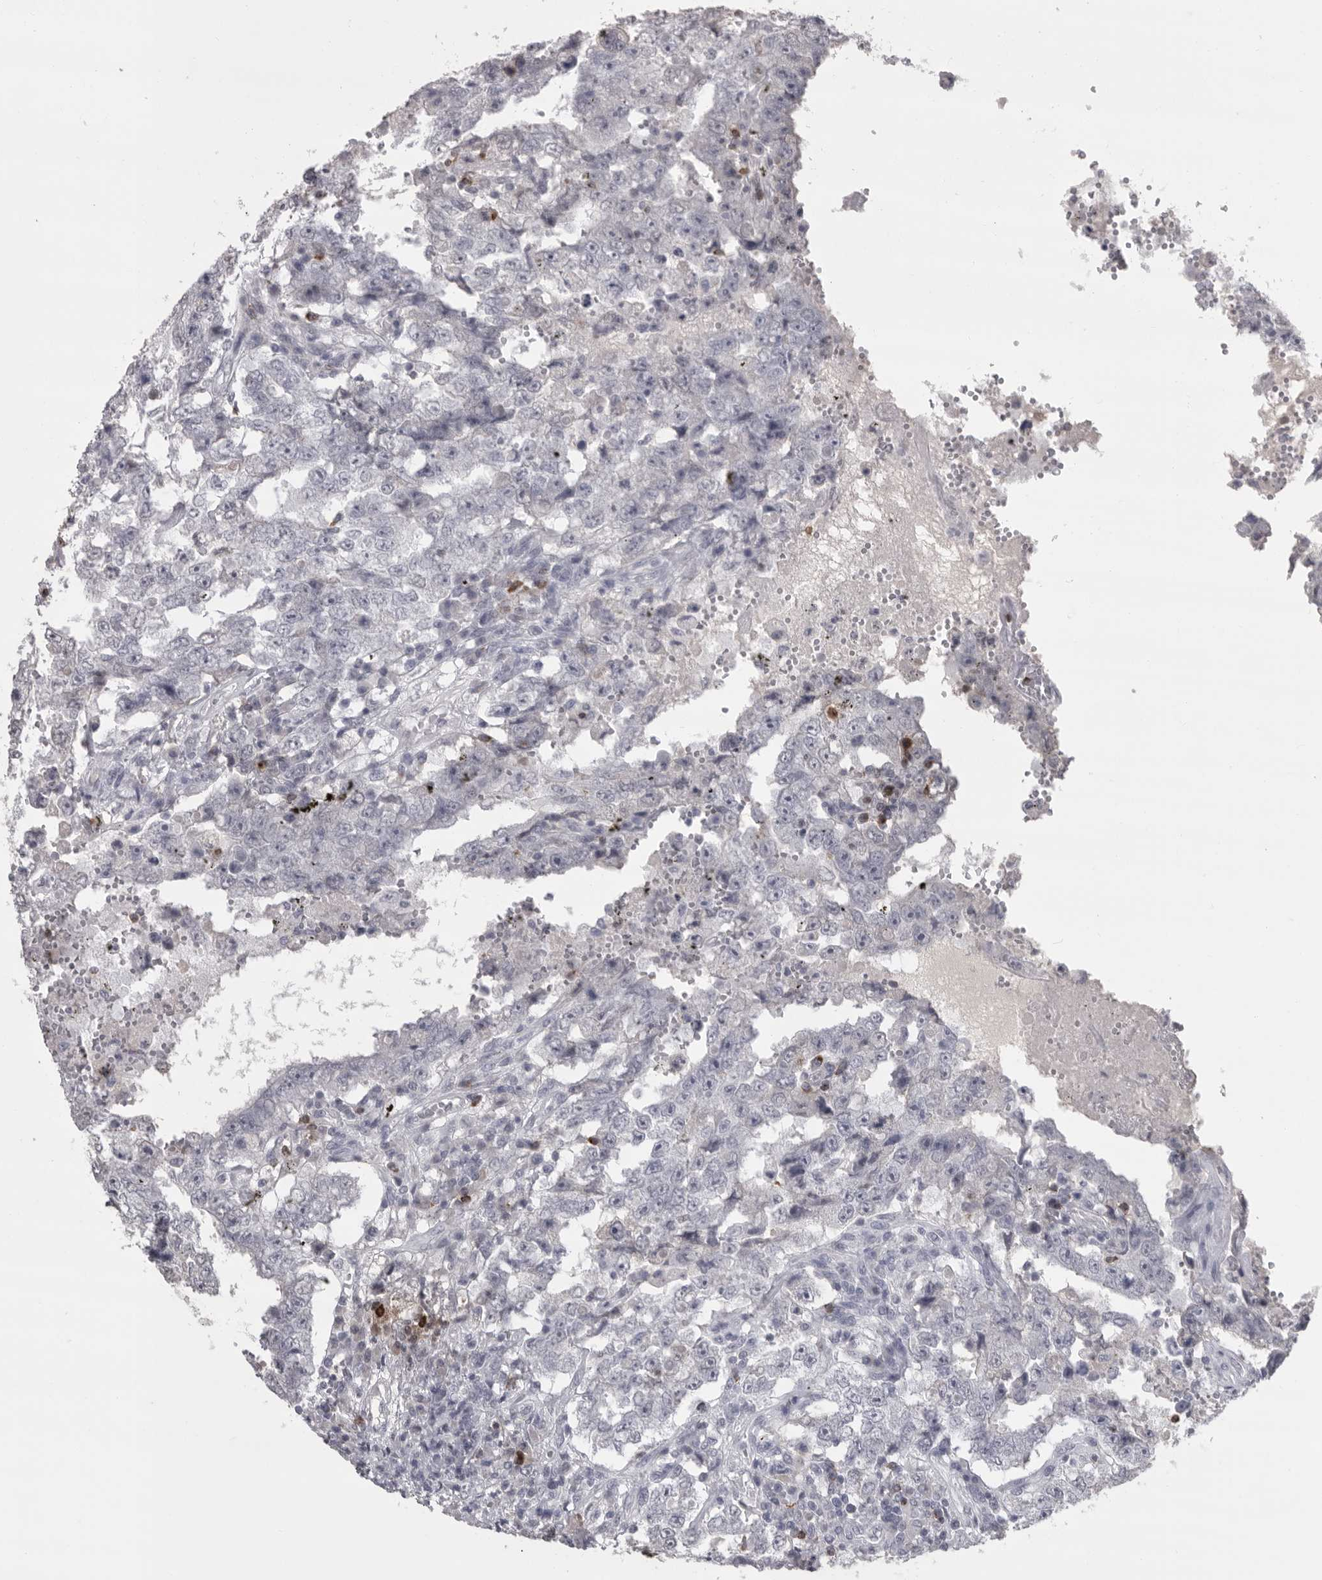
{"staining": {"intensity": "negative", "quantity": "none", "location": "none"}, "tissue": "testis cancer", "cell_type": "Tumor cells", "image_type": "cancer", "snomed": [{"axis": "morphology", "description": "Carcinoma, Embryonal, NOS"}, {"axis": "topography", "description": "Testis"}], "caption": "The micrograph demonstrates no staining of tumor cells in testis cancer (embryonal carcinoma).", "gene": "GNLY", "patient": {"sex": "male", "age": 26}}